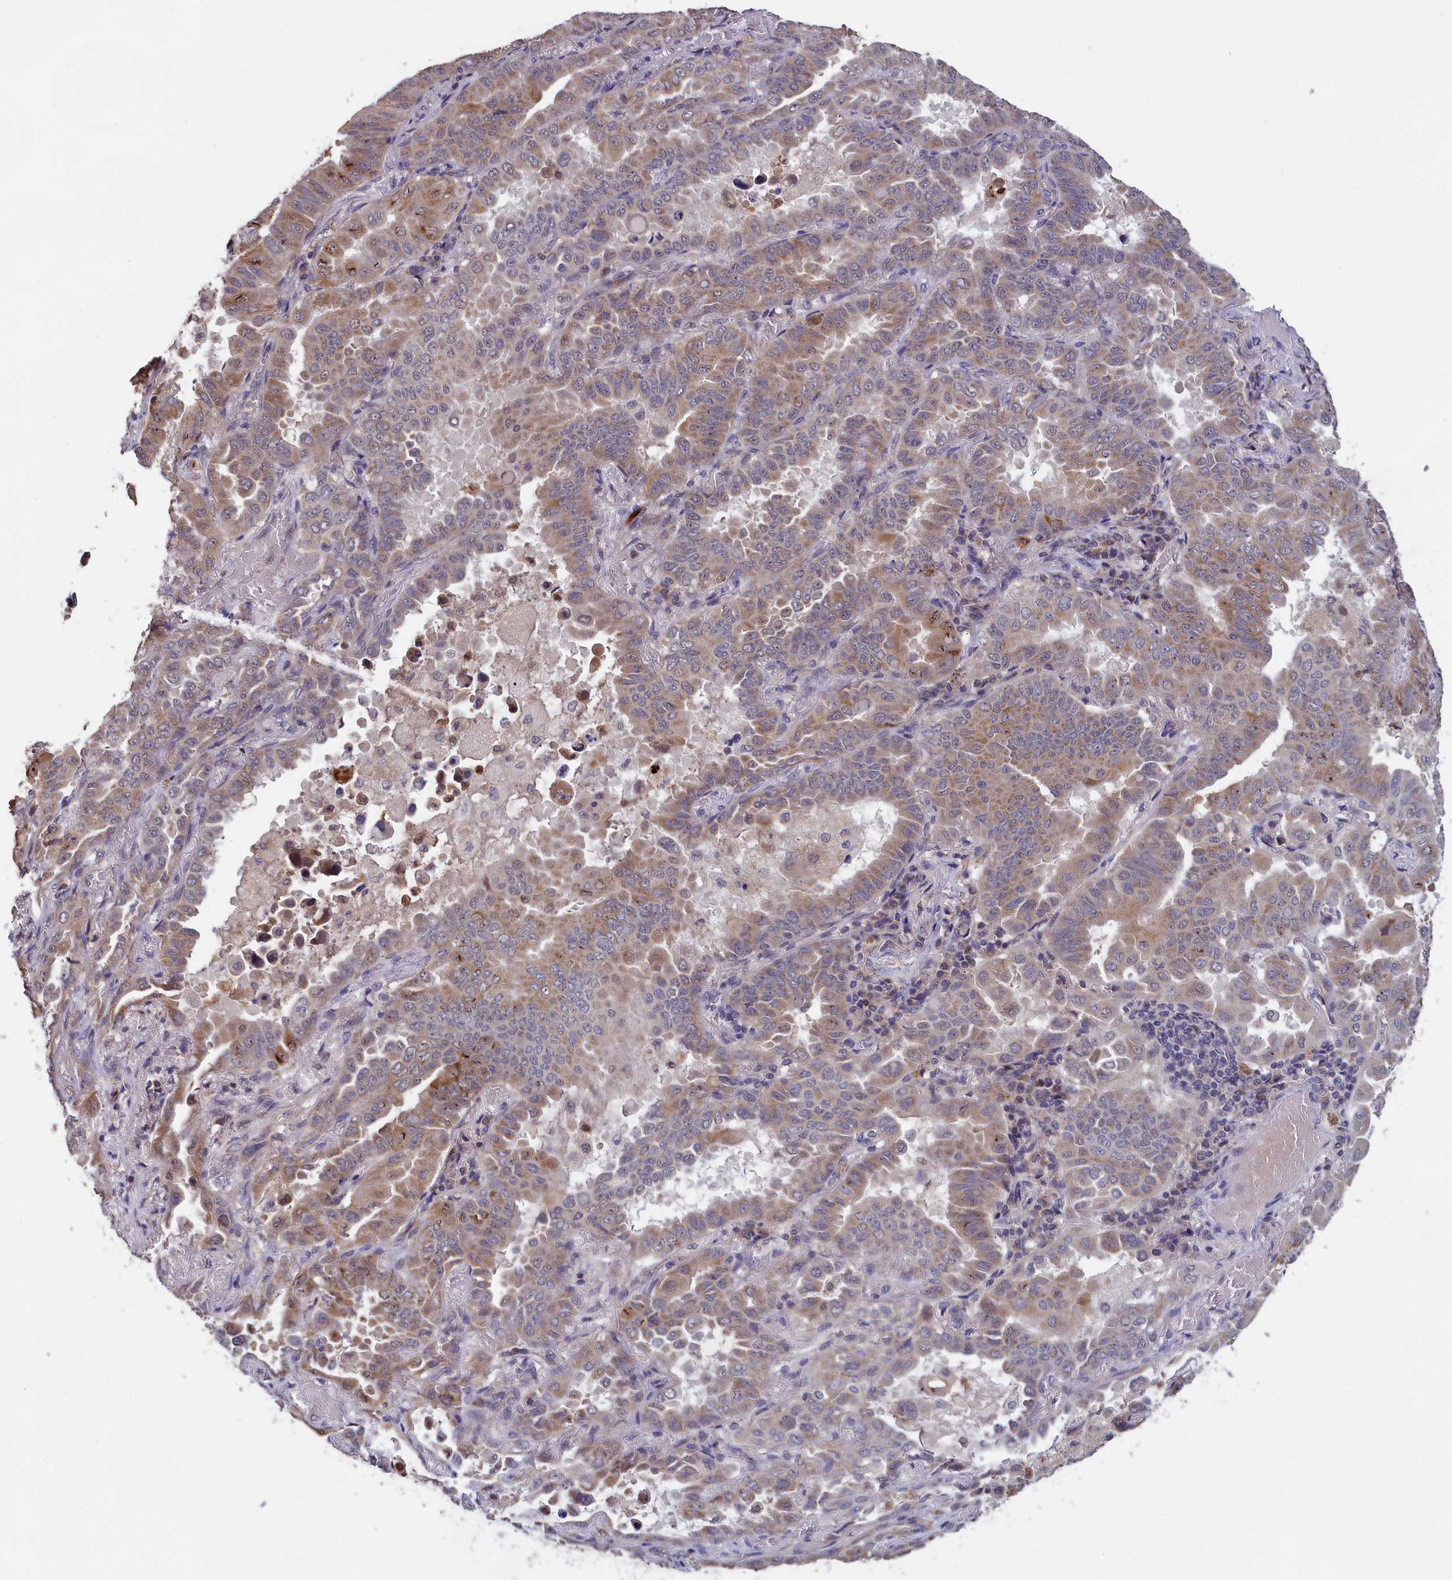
{"staining": {"intensity": "moderate", "quantity": ">75%", "location": "cytoplasmic/membranous"}, "tissue": "lung cancer", "cell_type": "Tumor cells", "image_type": "cancer", "snomed": [{"axis": "morphology", "description": "Adenocarcinoma, NOS"}, {"axis": "topography", "description": "Lung"}], "caption": "Human lung cancer stained with a protein marker displays moderate staining in tumor cells.", "gene": "EPB41L4B", "patient": {"sex": "male", "age": 64}}